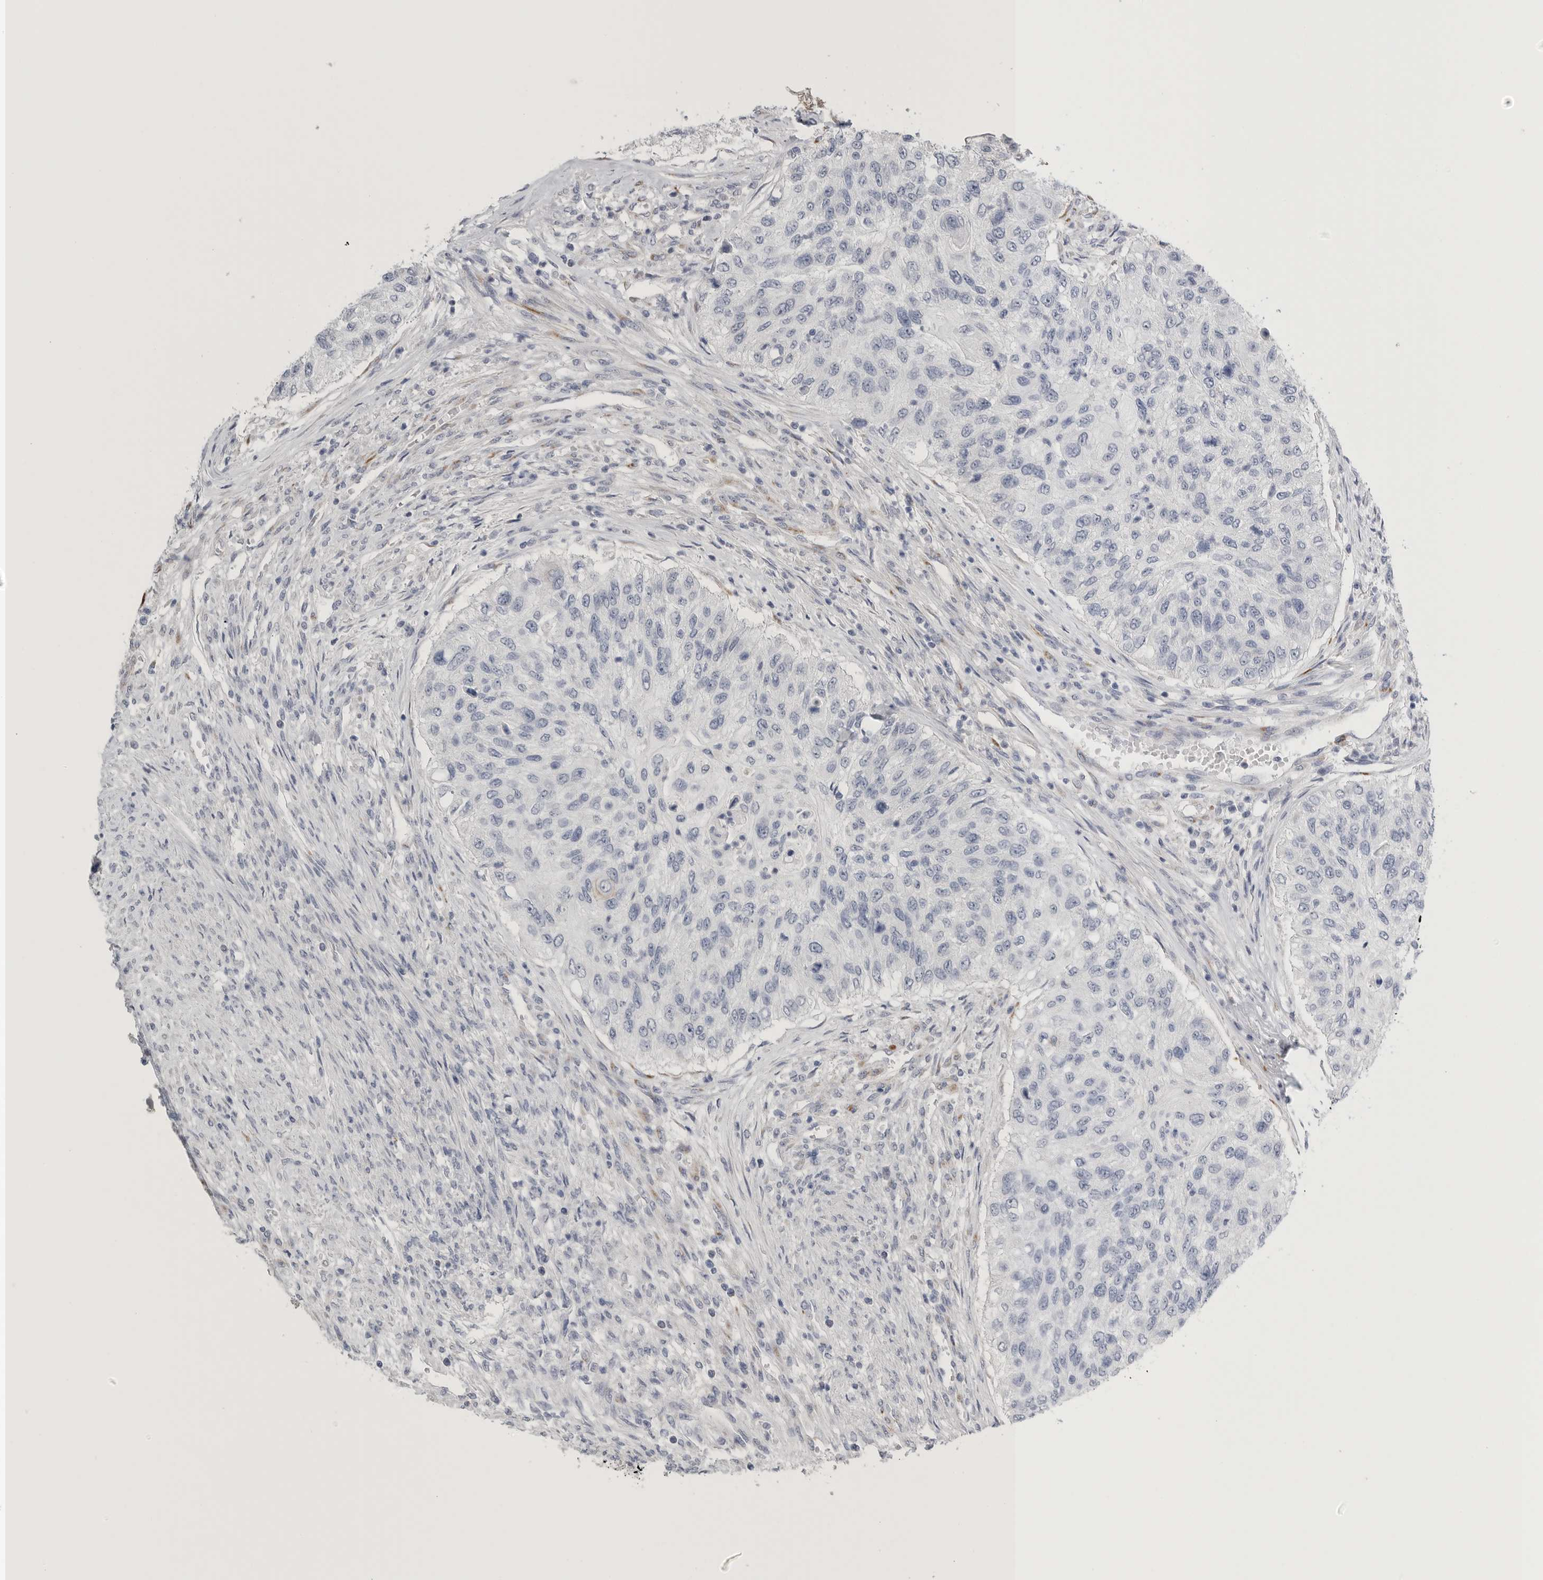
{"staining": {"intensity": "negative", "quantity": "none", "location": "none"}, "tissue": "urothelial cancer", "cell_type": "Tumor cells", "image_type": "cancer", "snomed": [{"axis": "morphology", "description": "Urothelial carcinoma, High grade"}, {"axis": "topography", "description": "Urinary bladder"}], "caption": "This is an IHC micrograph of urothelial cancer. There is no positivity in tumor cells.", "gene": "TIMP1", "patient": {"sex": "female", "age": 60}}